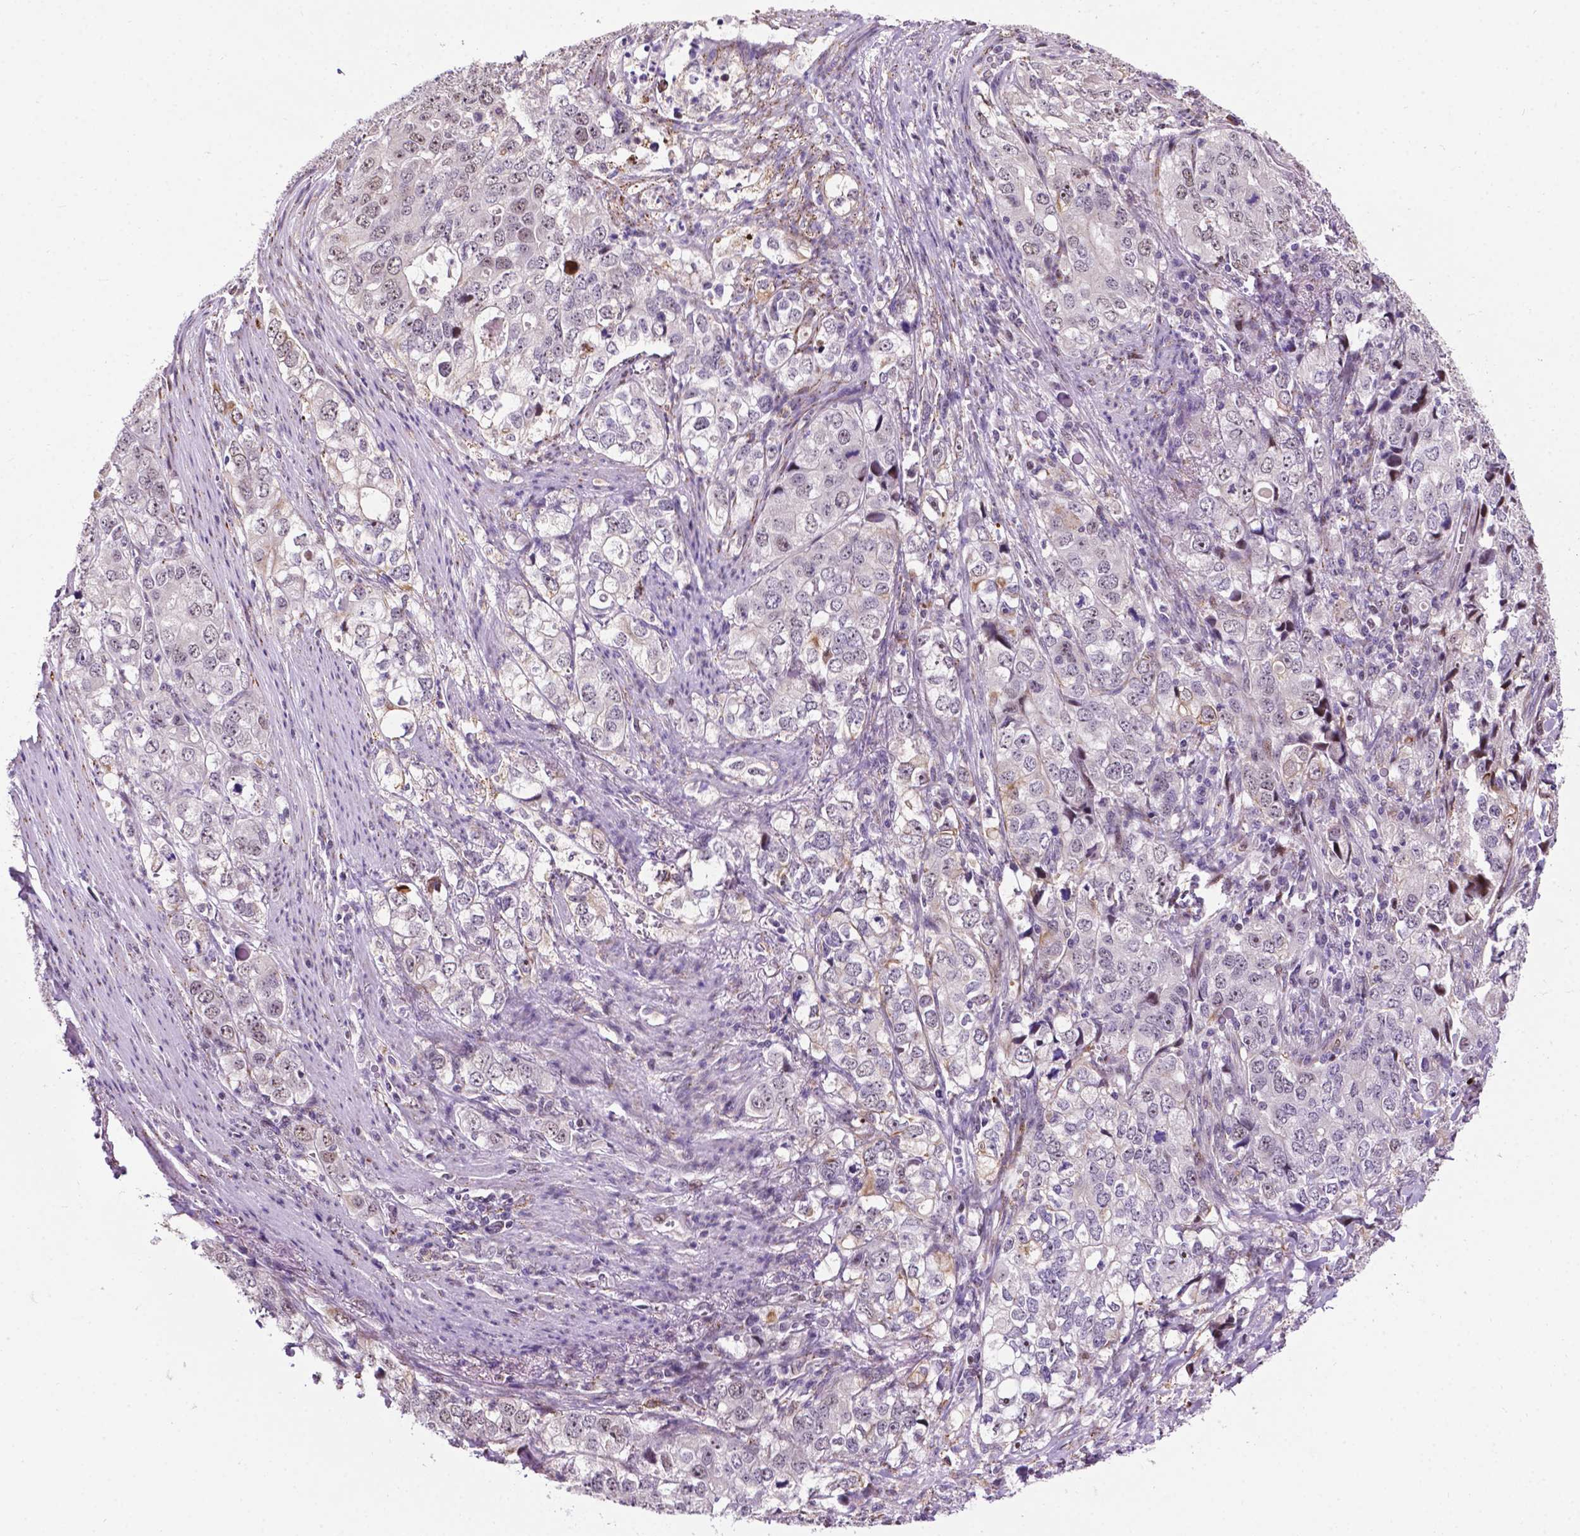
{"staining": {"intensity": "negative", "quantity": "none", "location": "none"}, "tissue": "stomach cancer", "cell_type": "Tumor cells", "image_type": "cancer", "snomed": [{"axis": "morphology", "description": "Adenocarcinoma, NOS"}, {"axis": "topography", "description": "Stomach, lower"}], "caption": "Tumor cells are negative for brown protein staining in stomach cancer (adenocarcinoma).", "gene": "SMAD3", "patient": {"sex": "female", "age": 72}}